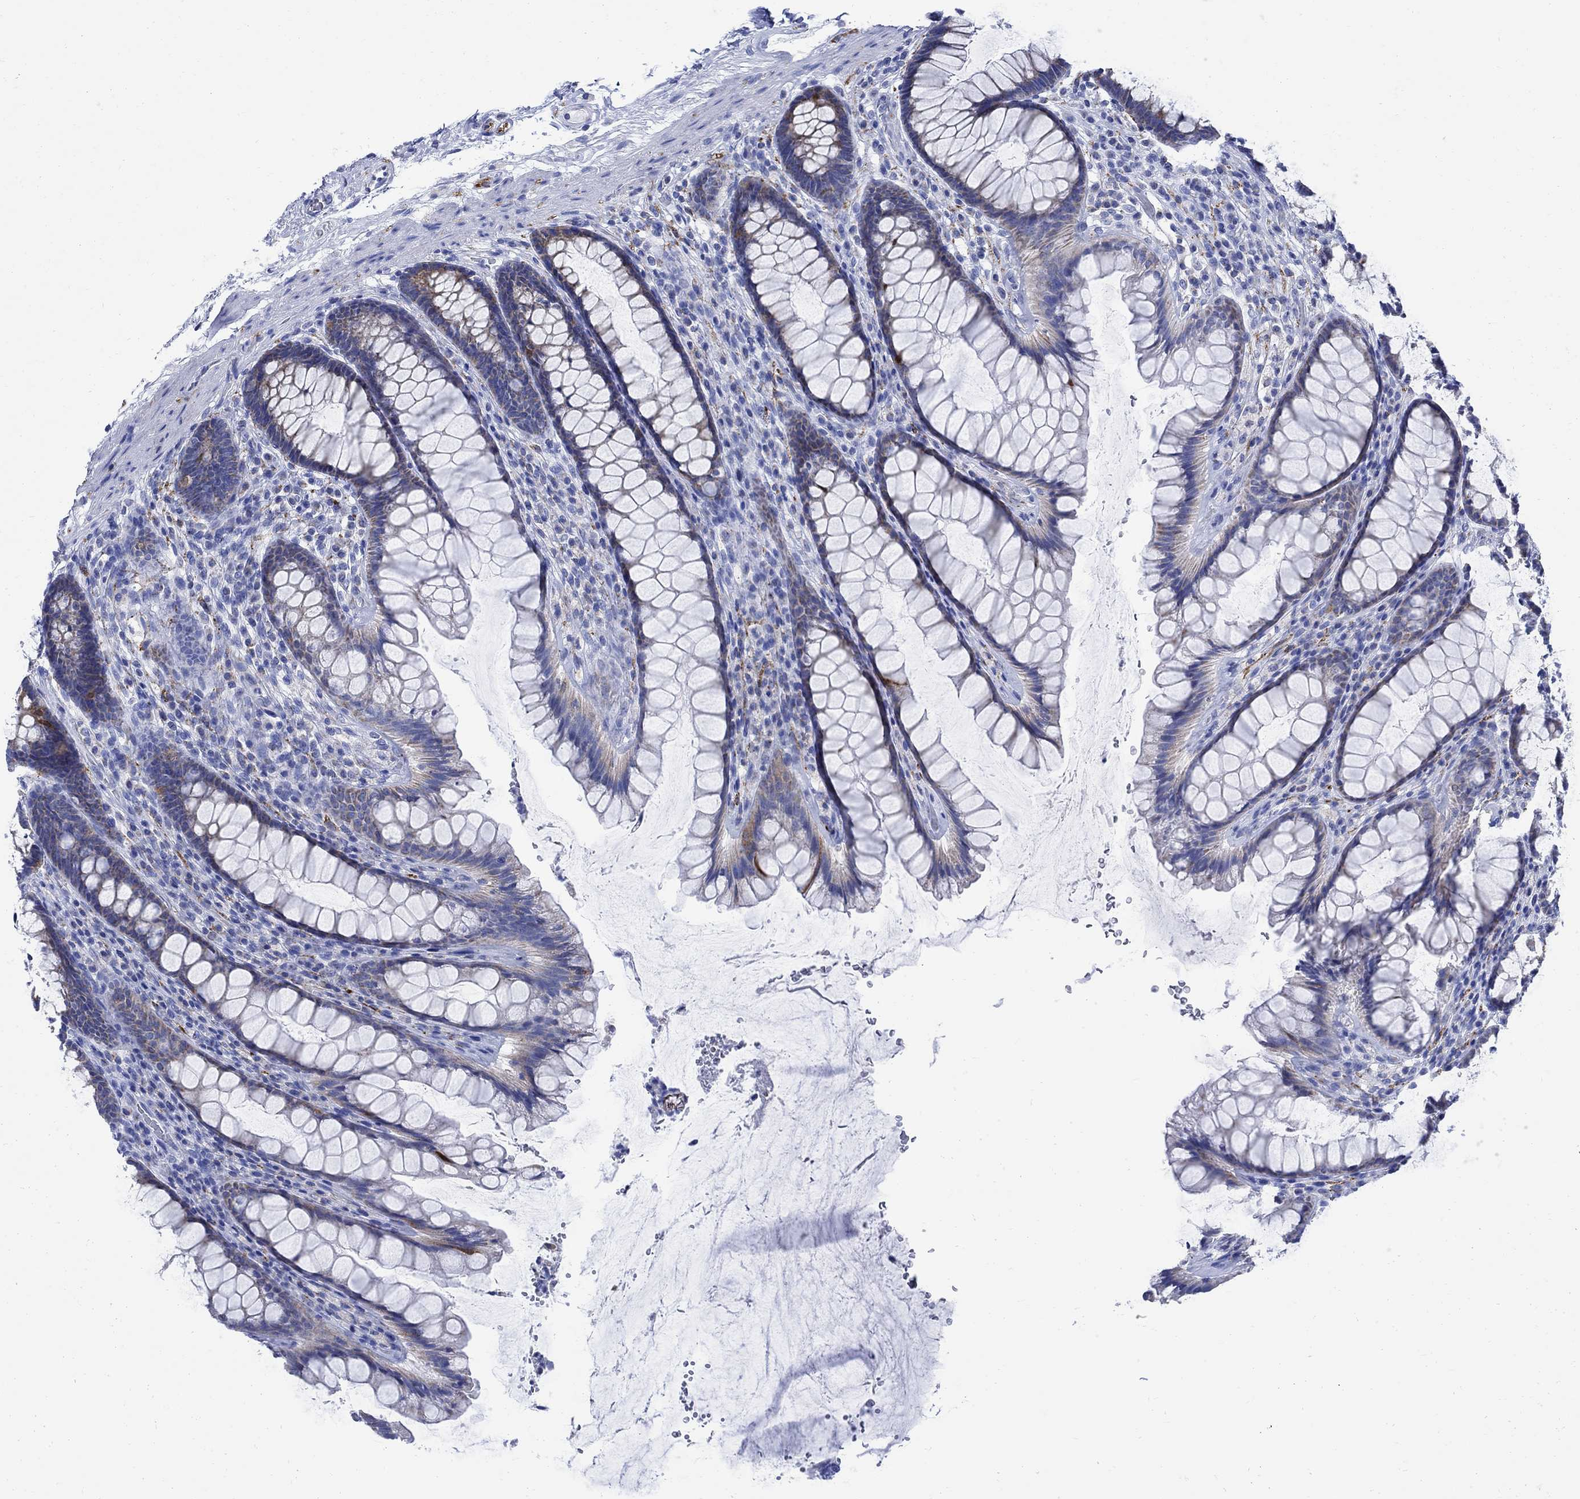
{"staining": {"intensity": "strong", "quantity": "<25%", "location": "cytoplasmic/membranous"}, "tissue": "rectum", "cell_type": "Glandular cells", "image_type": "normal", "snomed": [{"axis": "morphology", "description": "Normal tissue, NOS"}, {"axis": "topography", "description": "Rectum"}], "caption": "High-magnification brightfield microscopy of benign rectum stained with DAB (3,3'-diaminobenzidine) (brown) and counterstained with hematoxylin (blue). glandular cells exhibit strong cytoplasmic/membranous expression is present in about<25% of cells. (Stains: DAB in brown, nuclei in blue, Microscopy: brightfield microscopy at high magnification).", "gene": "CPLX1", "patient": {"sex": "male", "age": 72}}